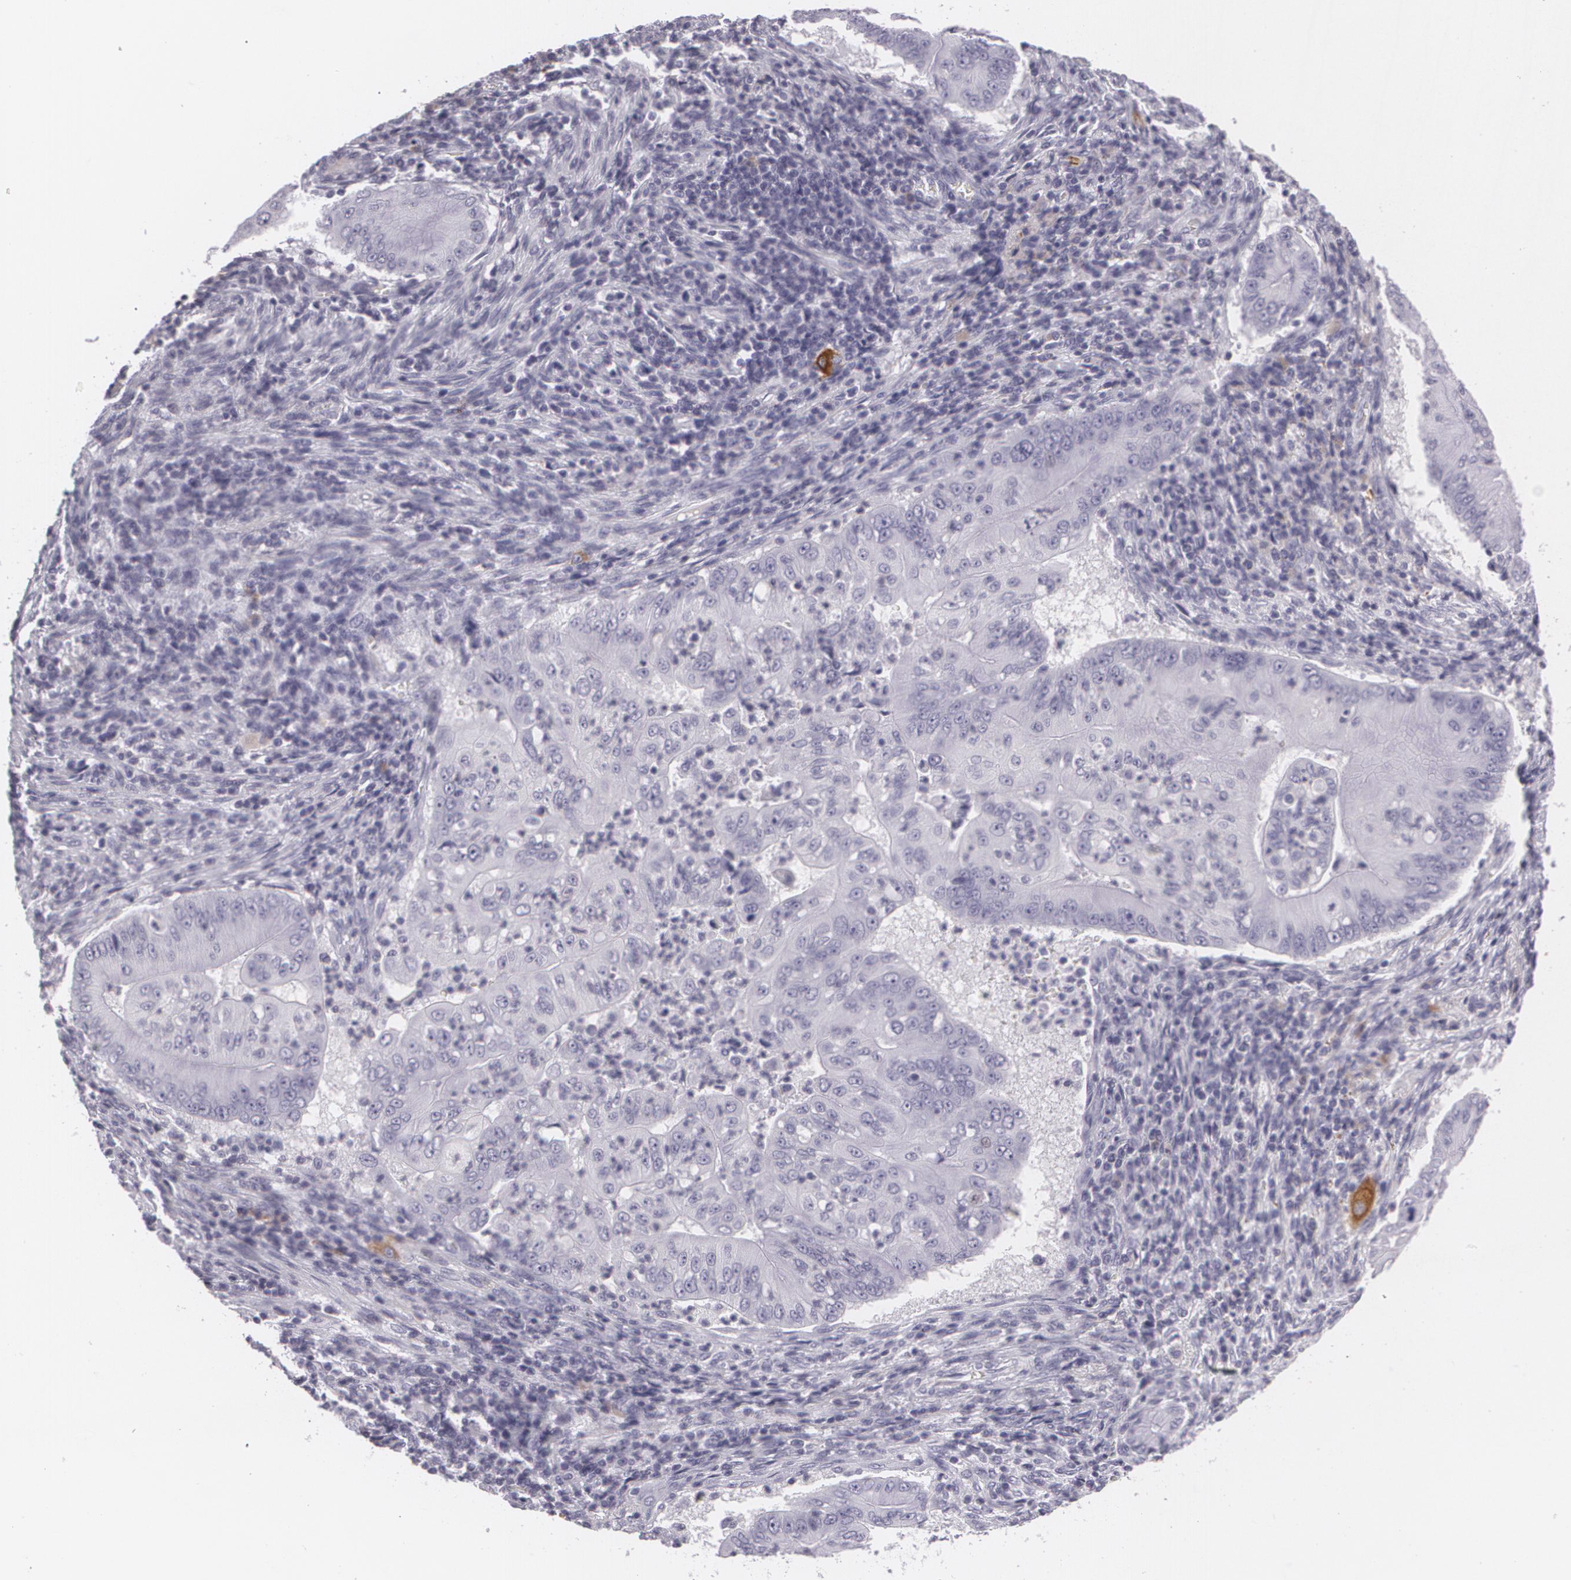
{"staining": {"intensity": "negative", "quantity": "none", "location": "none"}, "tissue": "pancreatic cancer", "cell_type": "Tumor cells", "image_type": "cancer", "snomed": [{"axis": "morphology", "description": "Adenocarcinoma, NOS"}, {"axis": "topography", "description": "Pancreas"}], "caption": "Protein analysis of pancreatic cancer shows no significant positivity in tumor cells.", "gene": "MAP2", "patient": {"sex": "male", "age": 62}}